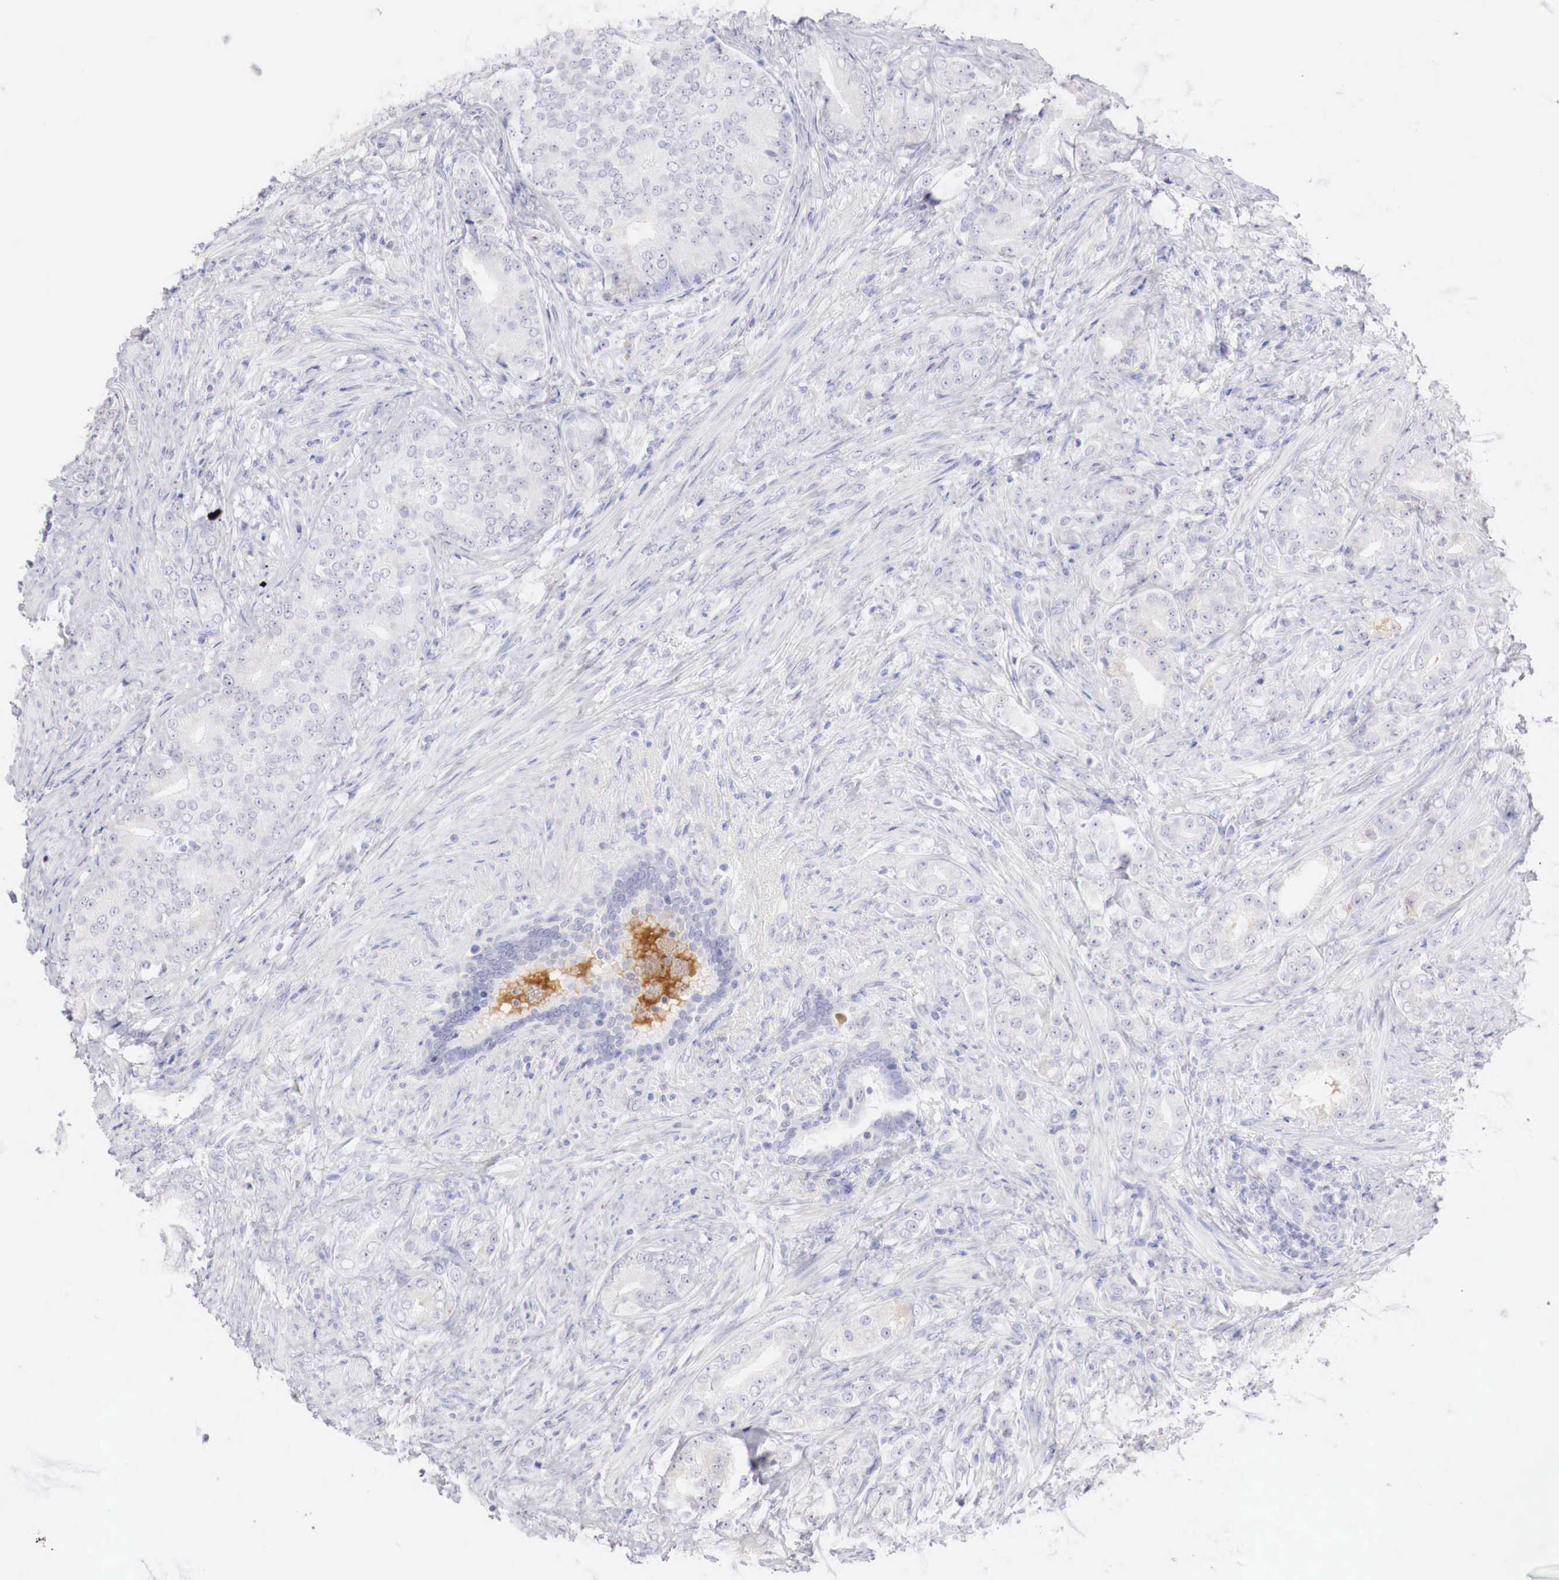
{"staining": {"intensity": "negative", "quantity": "none", "location": "none"}, "tissue": "prostate cancer", "cell_type": "Tumor cells", "image_type": "cancer", "snomed": [{"axis": "morphology", "description": "Adenocarcinoma, Medium grade"}, {"axis": "topography", "description": "Prostate"}], "caption": "Prostate medium-grade adenocarcinoma was stained to show a protein in brown. There is no significant positivity in tumor cells.", "gene": "GATA1", "patient": {"sex": "male", "age": 59}}